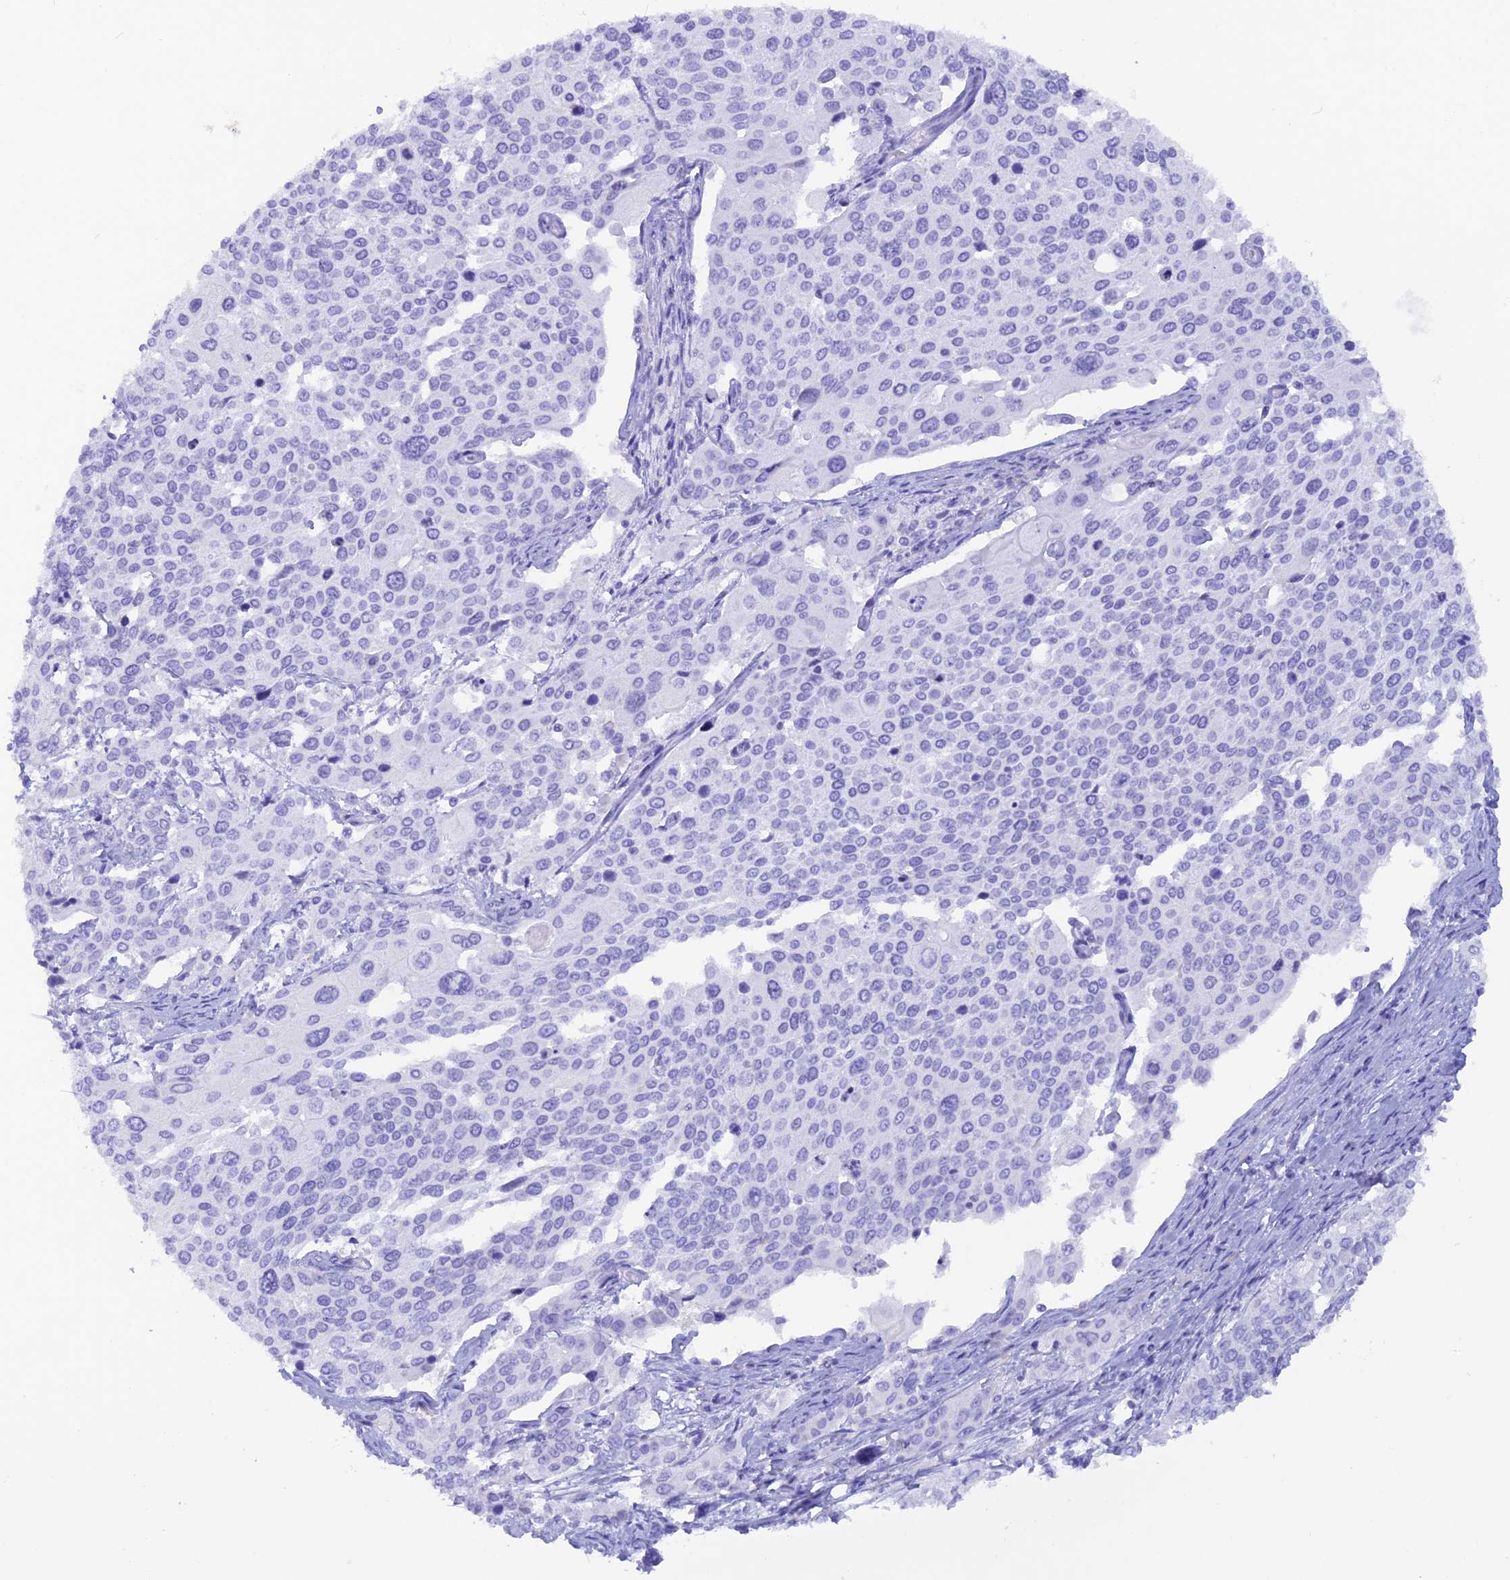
{"staining": {"intensity": "negative", "quantity": "none", "location": "none"}, "tissue": "cervical cancer", "cell_type": "Tumor cells", "image_type": "cancer", "snomed": [{"axis": "morphology", "description": "Squamous cell carcinoma, NOS"}, {"axis": "topography", "description": "Cervix"}], "caption": "The micrograph demonstrates no significant positivity in tumor cells of squamous cell carcinoma (cervical).", "gene": "GLYATL1", "patient": {"sex": "female", "age": 44}}